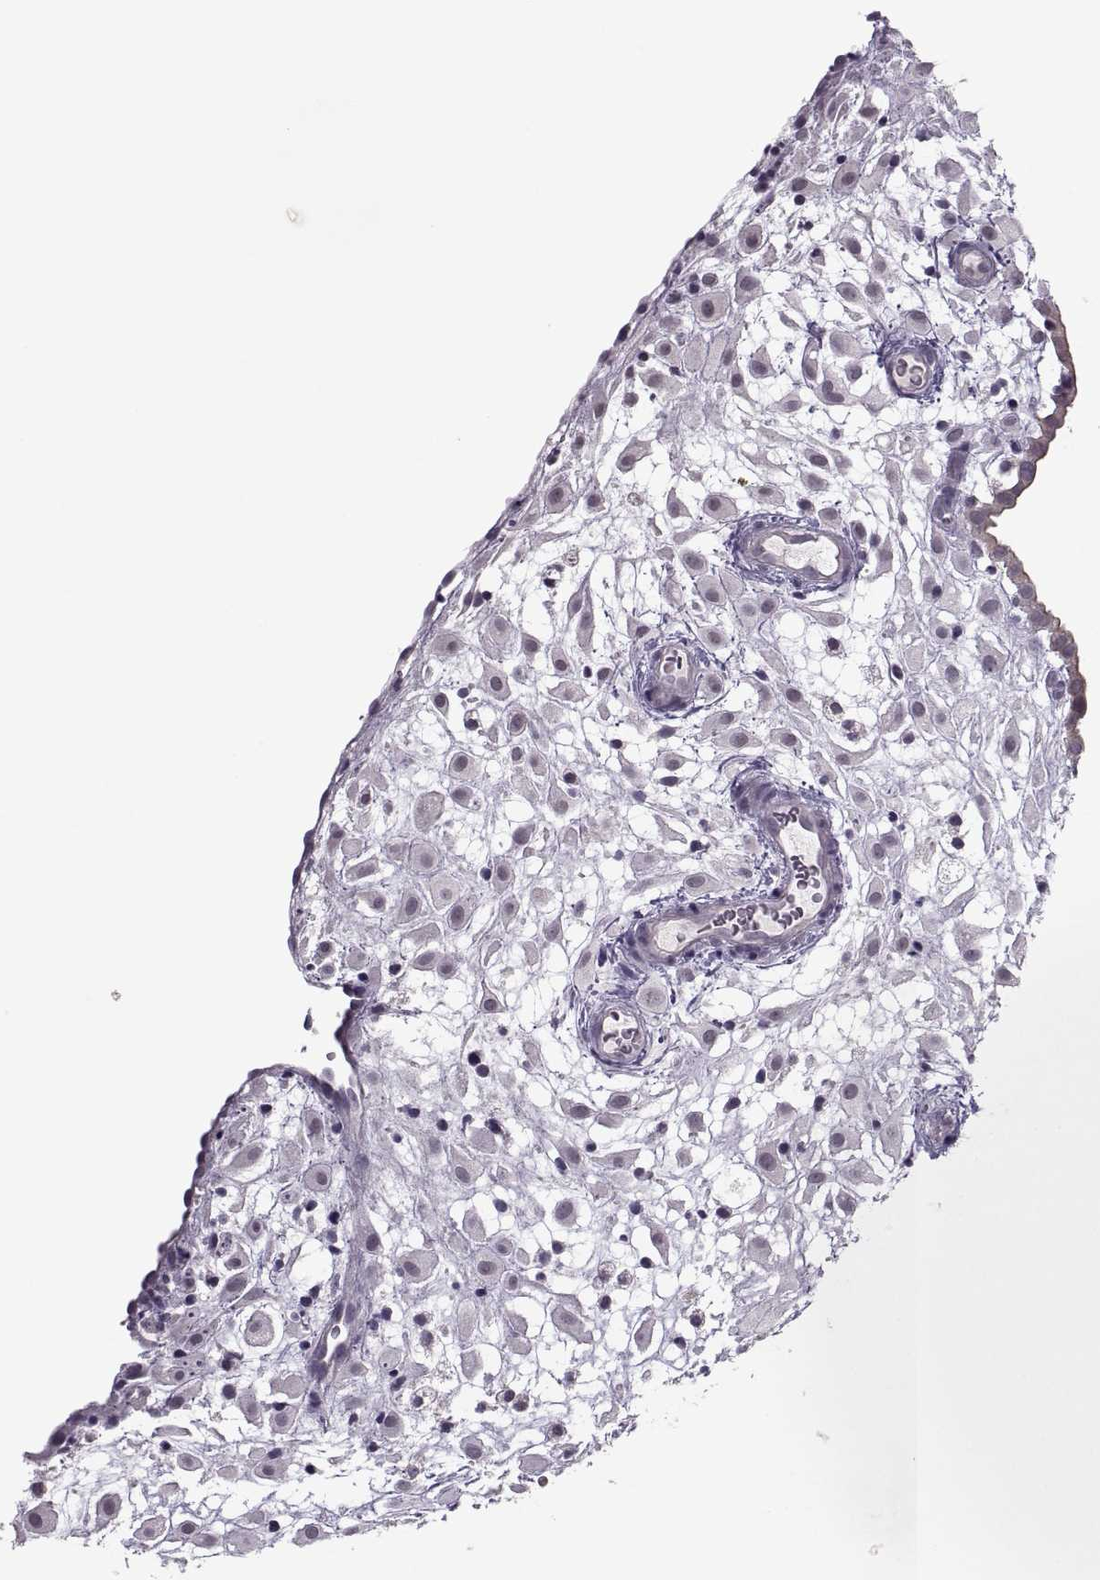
{"staining": {"intensity": "negative", "quantity": "none", "location": "none"}, "tissue": "placenta", "cell_type": "Decidual cells", "image_type": "normal", "snomed": [{"axis": "morphology", "description": "Normal tissue, NOS"}, {"axis": "topography", "description": "Placenta"}], "caption": "Protein analysis of benign placenta exhibits no significant staining in decidual cells.", "gene": "MGAT4D", "patient": {"sex": "female", "age": 24}}